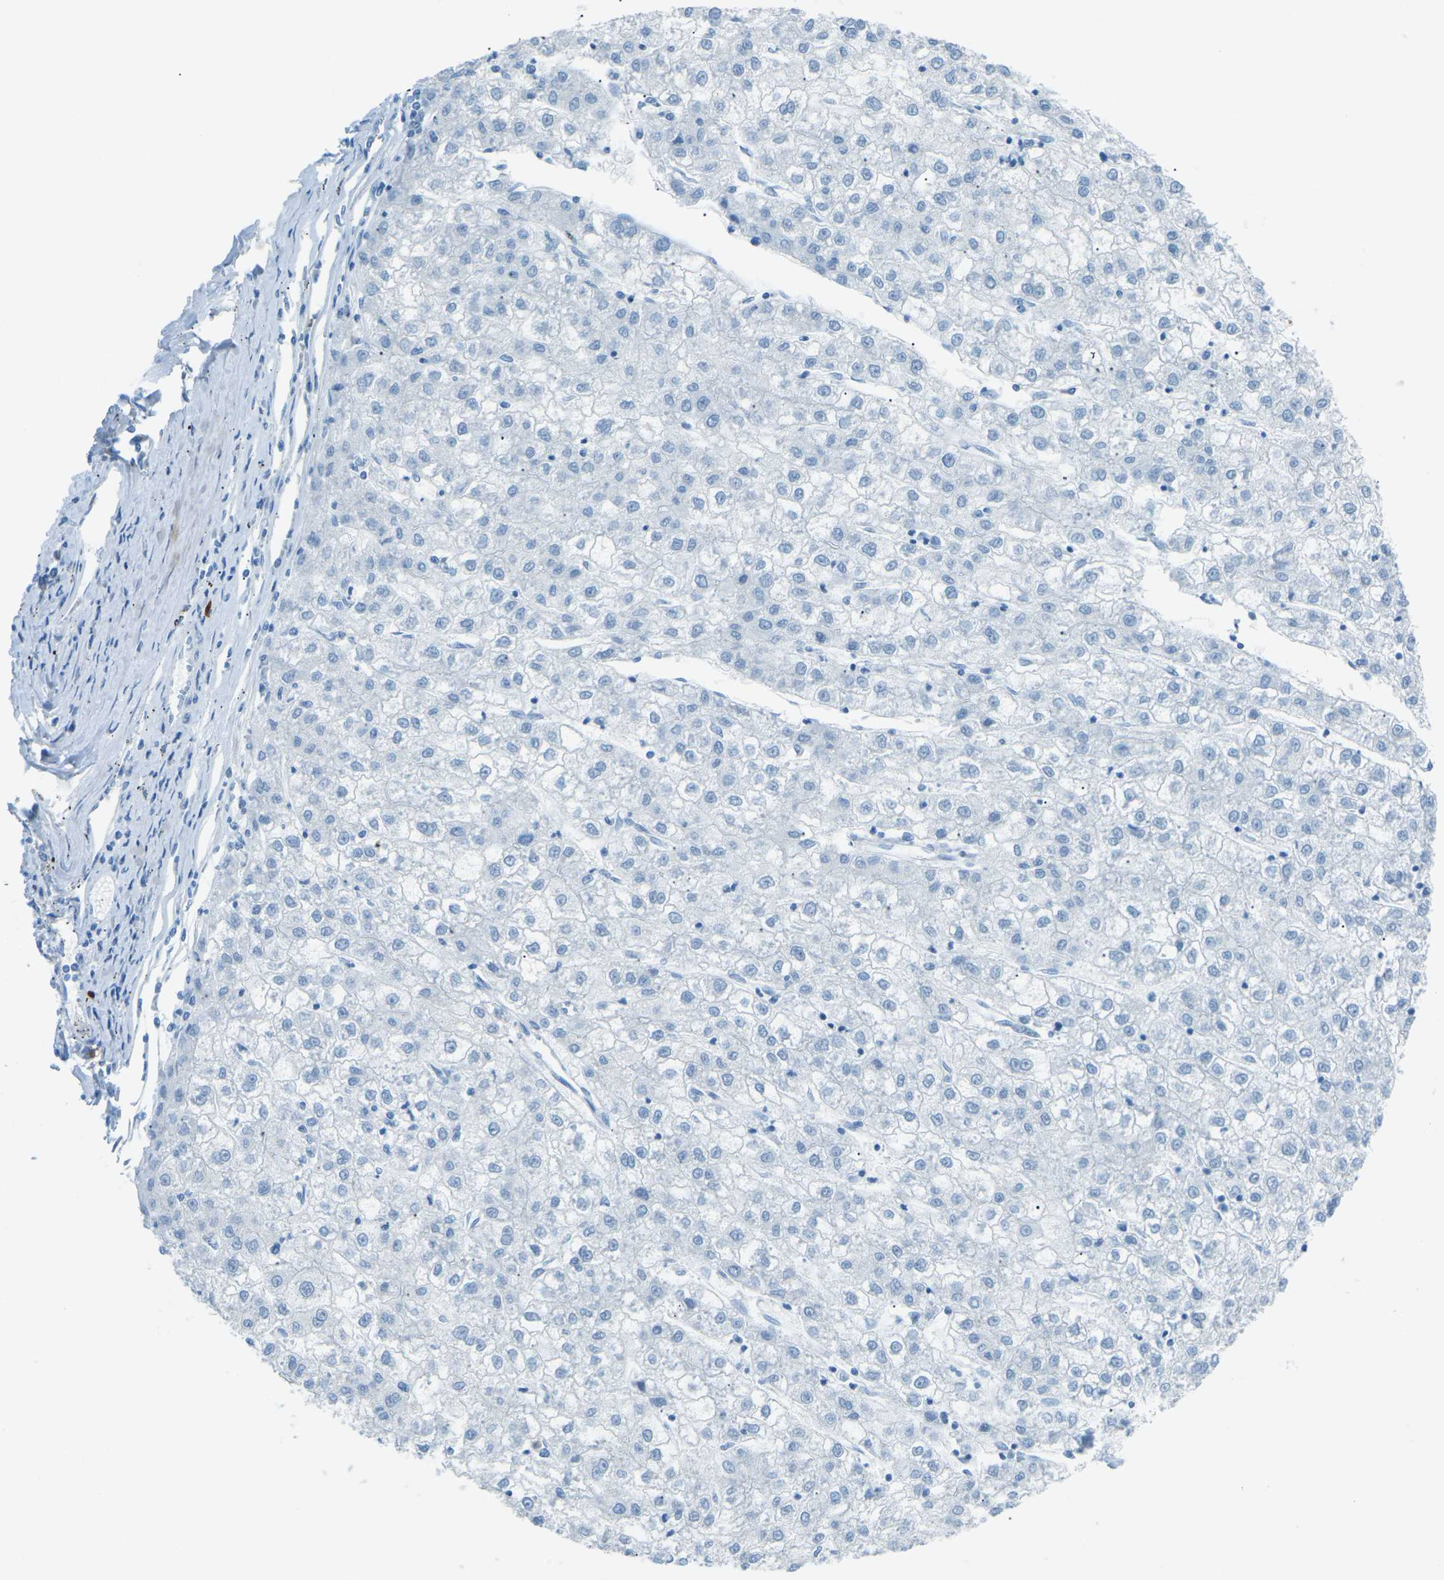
{"staining": {"intensity": "negative", "quantity": "none", "location": "none"}, "tissue": "liver cancer", "cell_type": "Tumor cells", "image_type": "cancer", "snomed": [{"axis": "morphology", "description": "Carcinoma, Hepatocellular, NOS"}, {"axis": "topography", "description": "Liver"}], "caption": "Image shows no protein staining in tumor cells of liver hepatocellular carcinoma tissue. (DAB (3,3'-diaminobenzidine) immunohistochemistry (IHC) visualized using brightfield microscopy, high magnification).", "gene": "CDH16", "patient": {"sex": "male", "age": 72}}